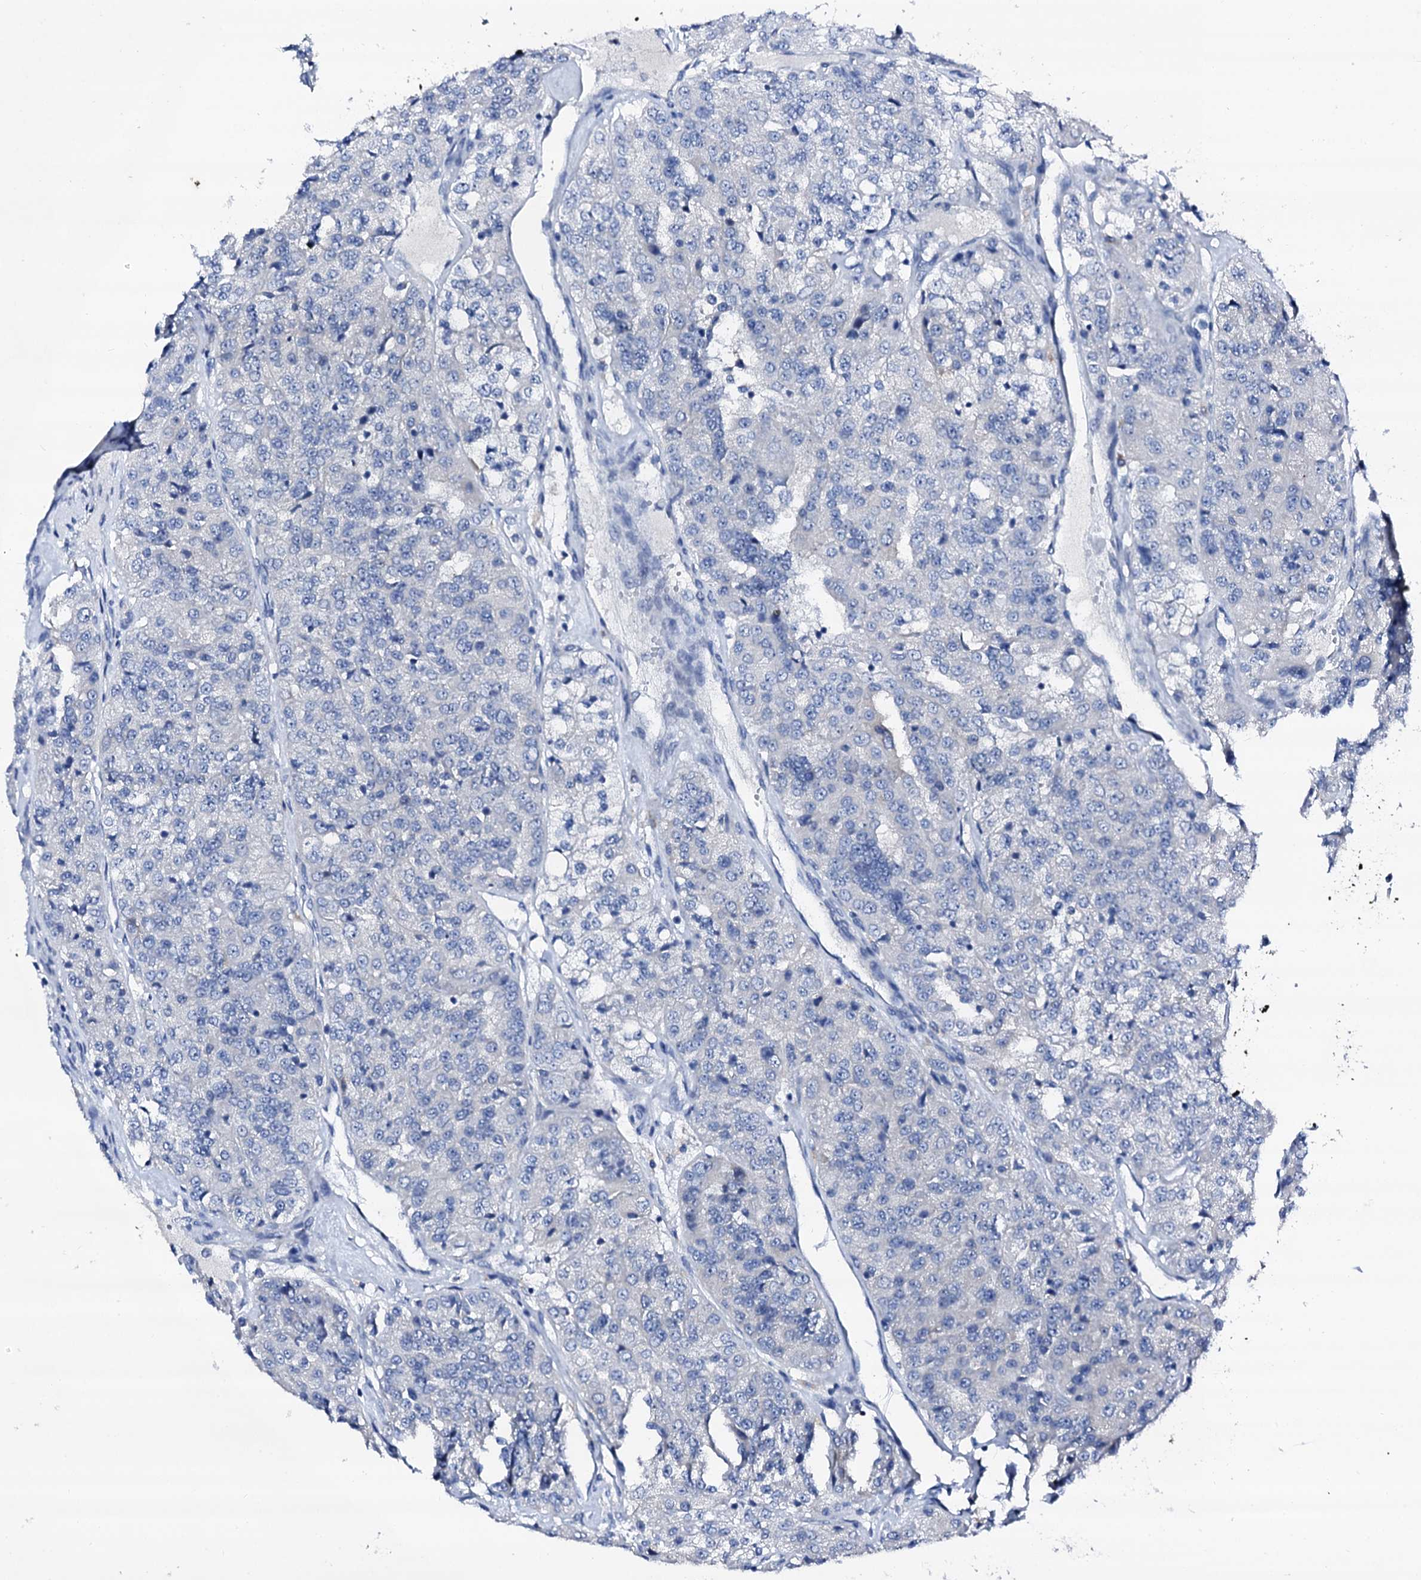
{"staining": {"intensity": "negative", "quantity": "none", "location": "none"}, "tissue": "renal cancer", "cell_type": "Tumor cells", "image_type": "cancer", "snomed": [{"axis": "morphology", "description": "Adenocarcinoma, NOS"}, {"axis": "topography", "description": "Kidney"}], "caption": "Renal cancer (adenocarcinoma) was stained to show a protein in brown. There is no significant expression in tumor cells.", "gene": "TRAFD1", "patient": {"sex": "female", "age": 63}}